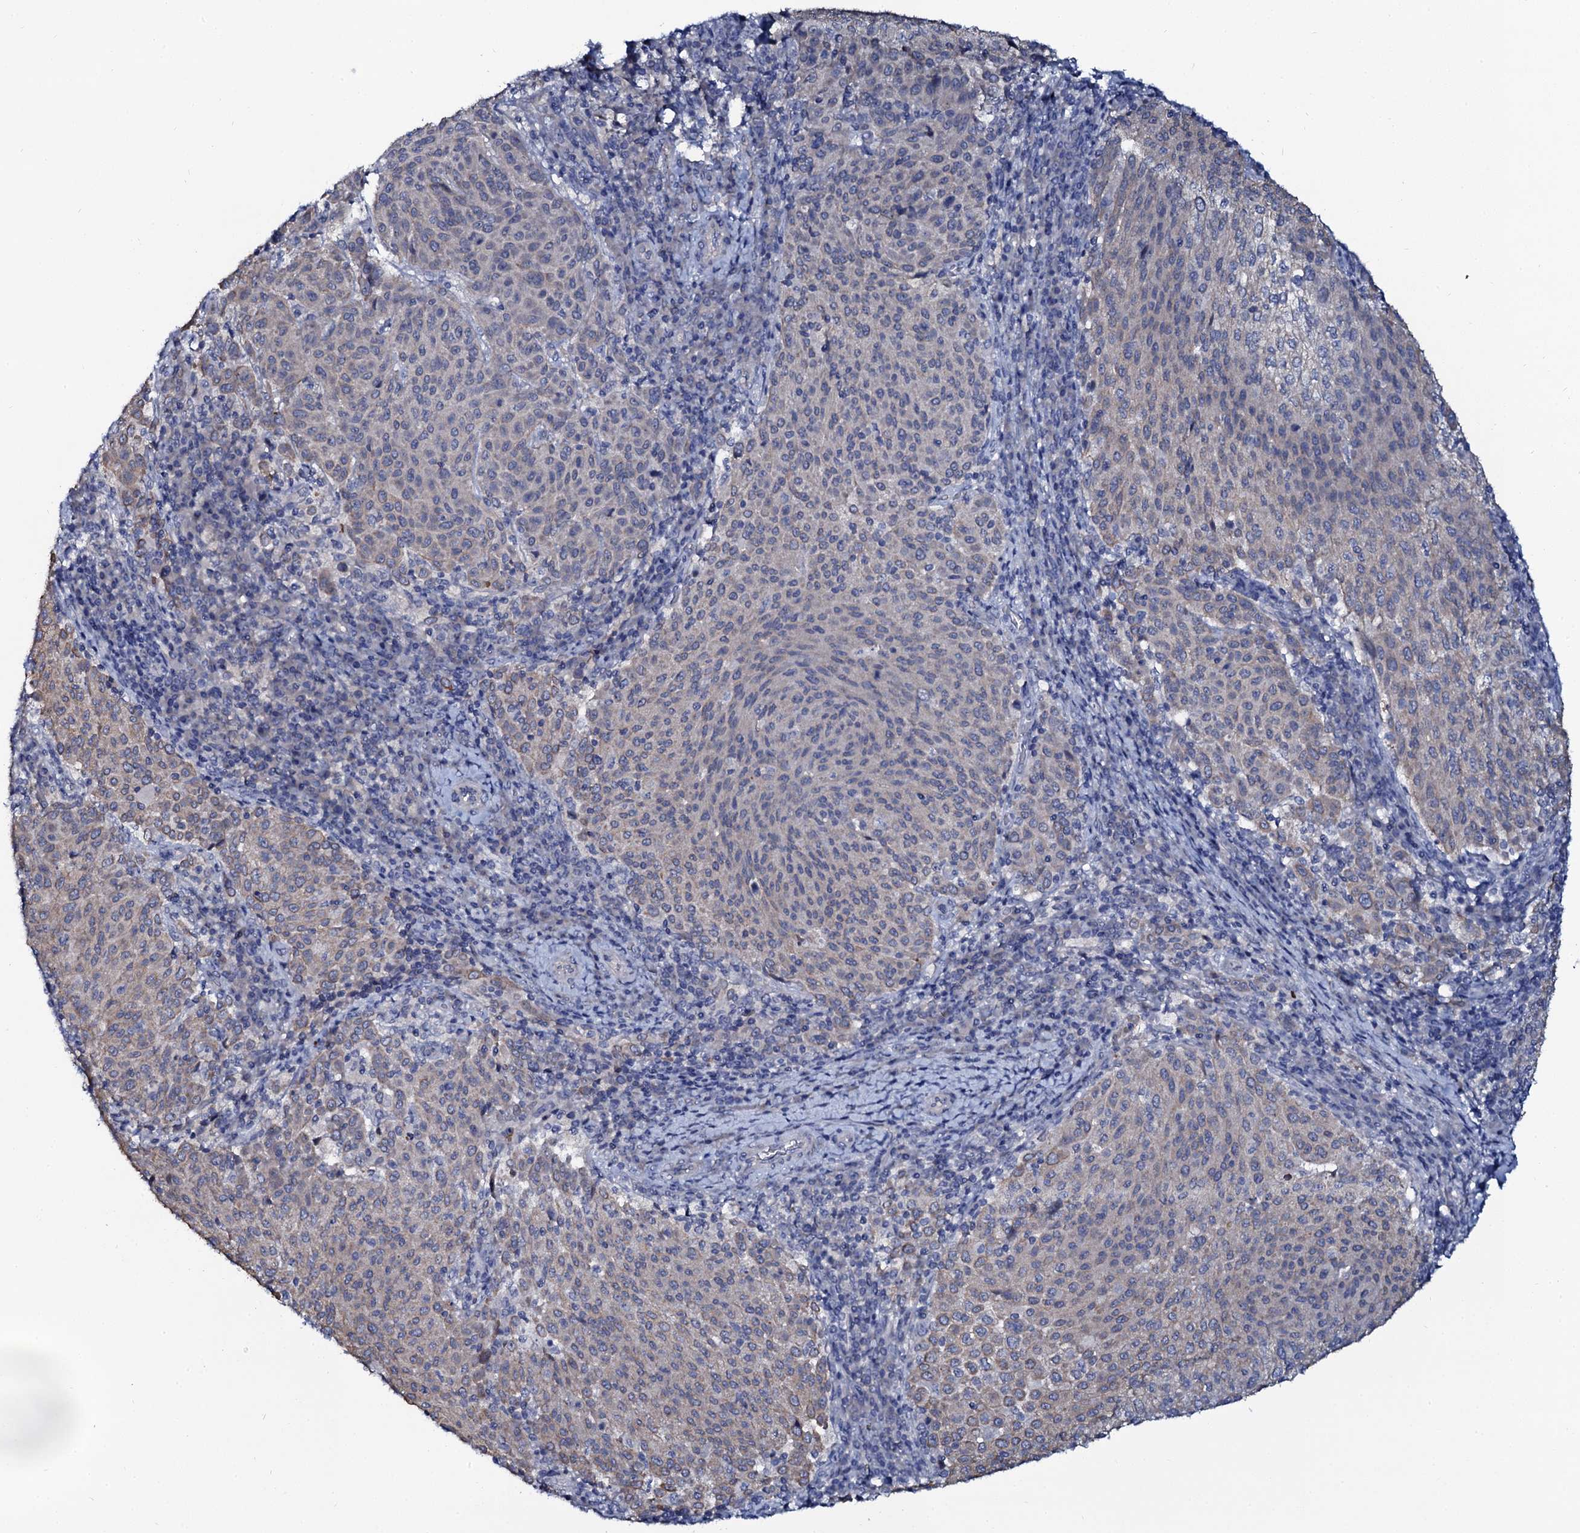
{"staining": {"intensity": "negative", "quantity": "none", "location": "none"}, "tissue": "cervical cancer", "cell_type": "Tumor cells", "image_type": "cancer", "snomed": [{"axis": "morphology", "description": "Squamous cell carcinoma, NOS"}, {"axis": "topography", "description": "Cervix"}], "caption": "Immunohistochemical staining of cervical cancer (squamous cell carcinoma) exhibits no significant expression in tumor cells.", "gene": "C10orf88", "patient": {"sex": "female", "age": 46}}